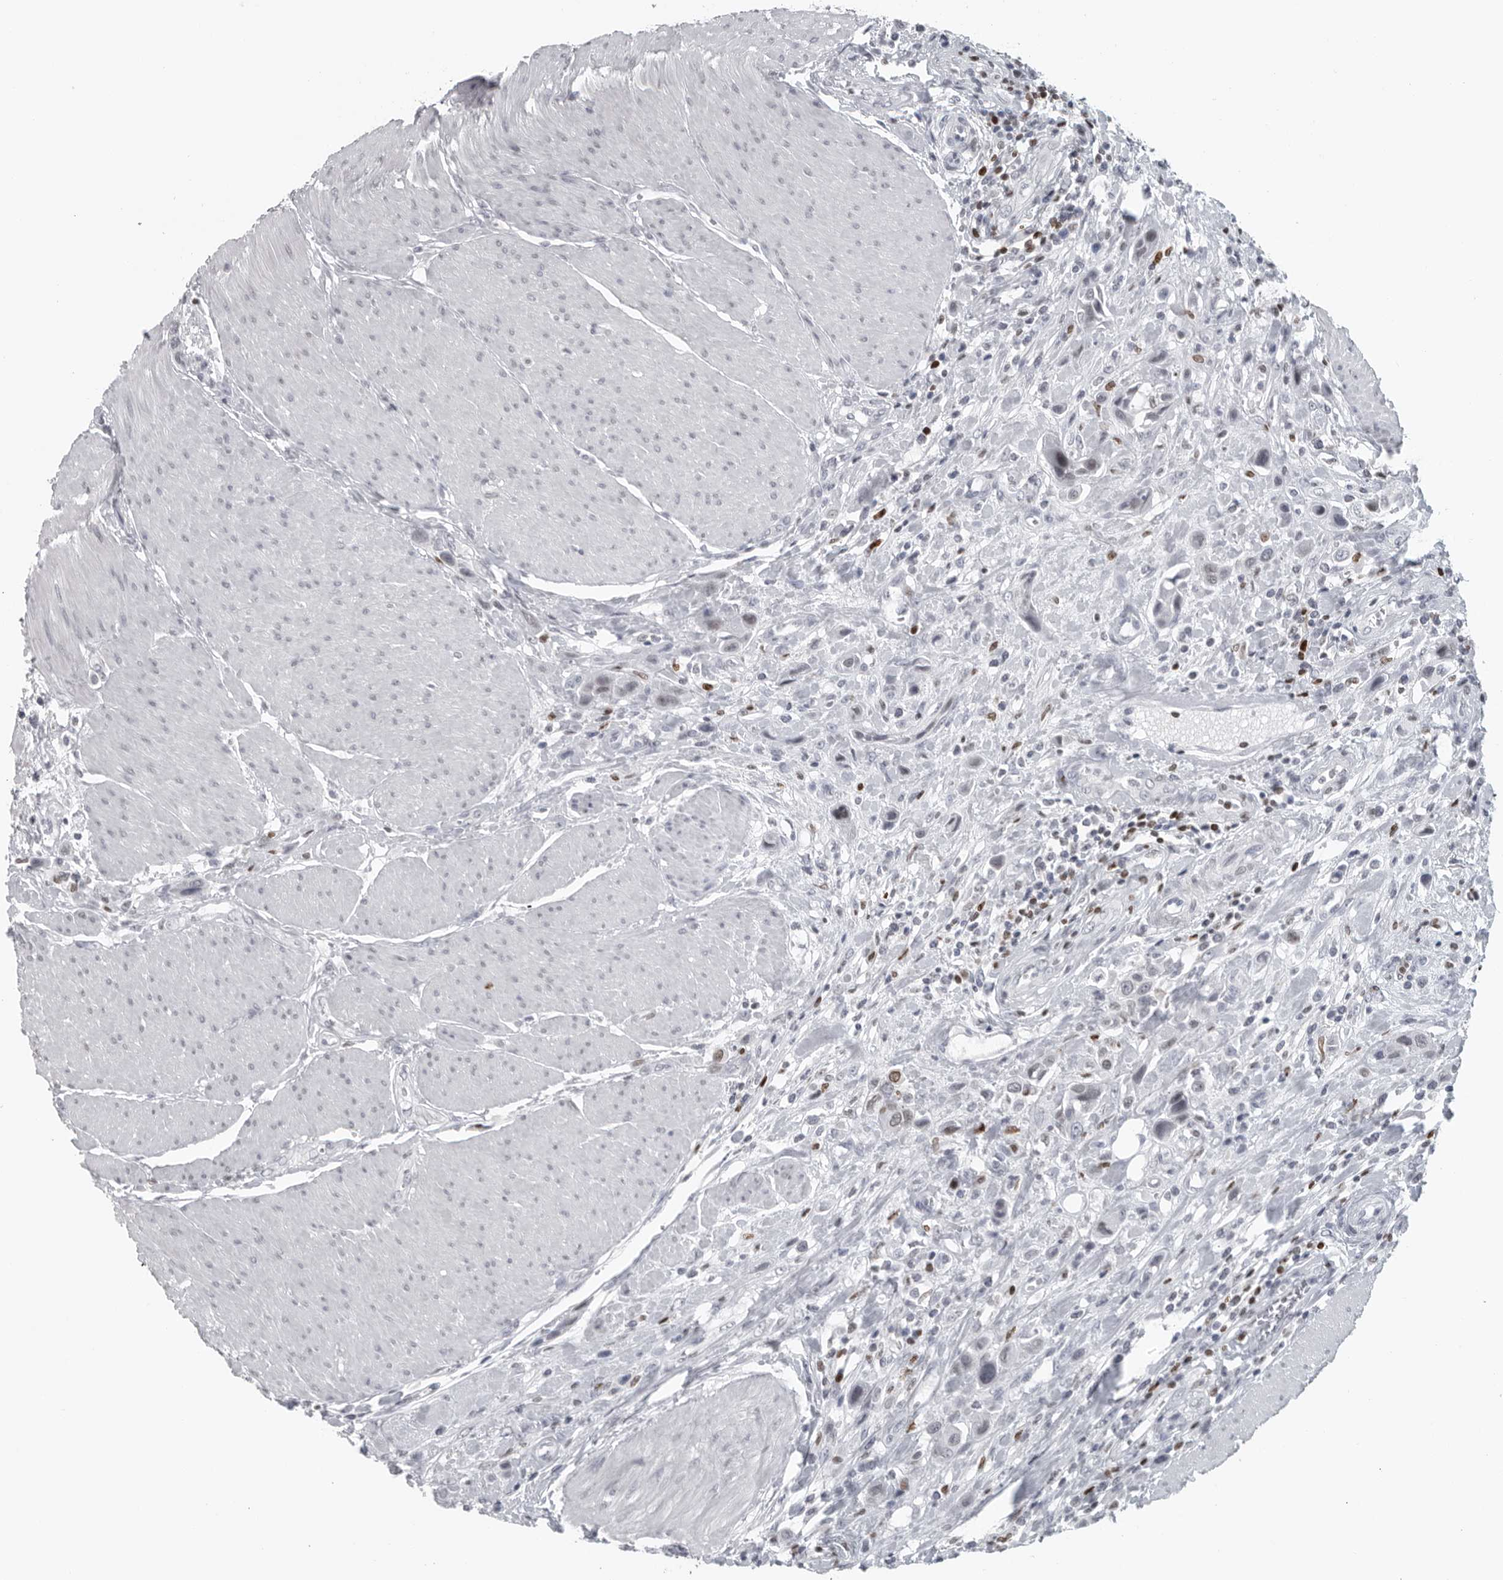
{"staining": {"intensity": "negative", "quantity": "none", "location": "none"}, "tissue": "urothelial cancer", "cell_type": "Tumor cells", "image_type": "cancer", "snomed": [{"axis": "morphology", "description": "Urothelial carcinoma, High grade"}, {"axis": "topography", "description": "Urinary bladder"}], "caption": "The immunohistochemistry (IHC) histopathology image has no significant staining in tumor cells of urothelial cancer tissue.", "gene": "SATB2", "patient": {"sex": "male", "age": 50}}